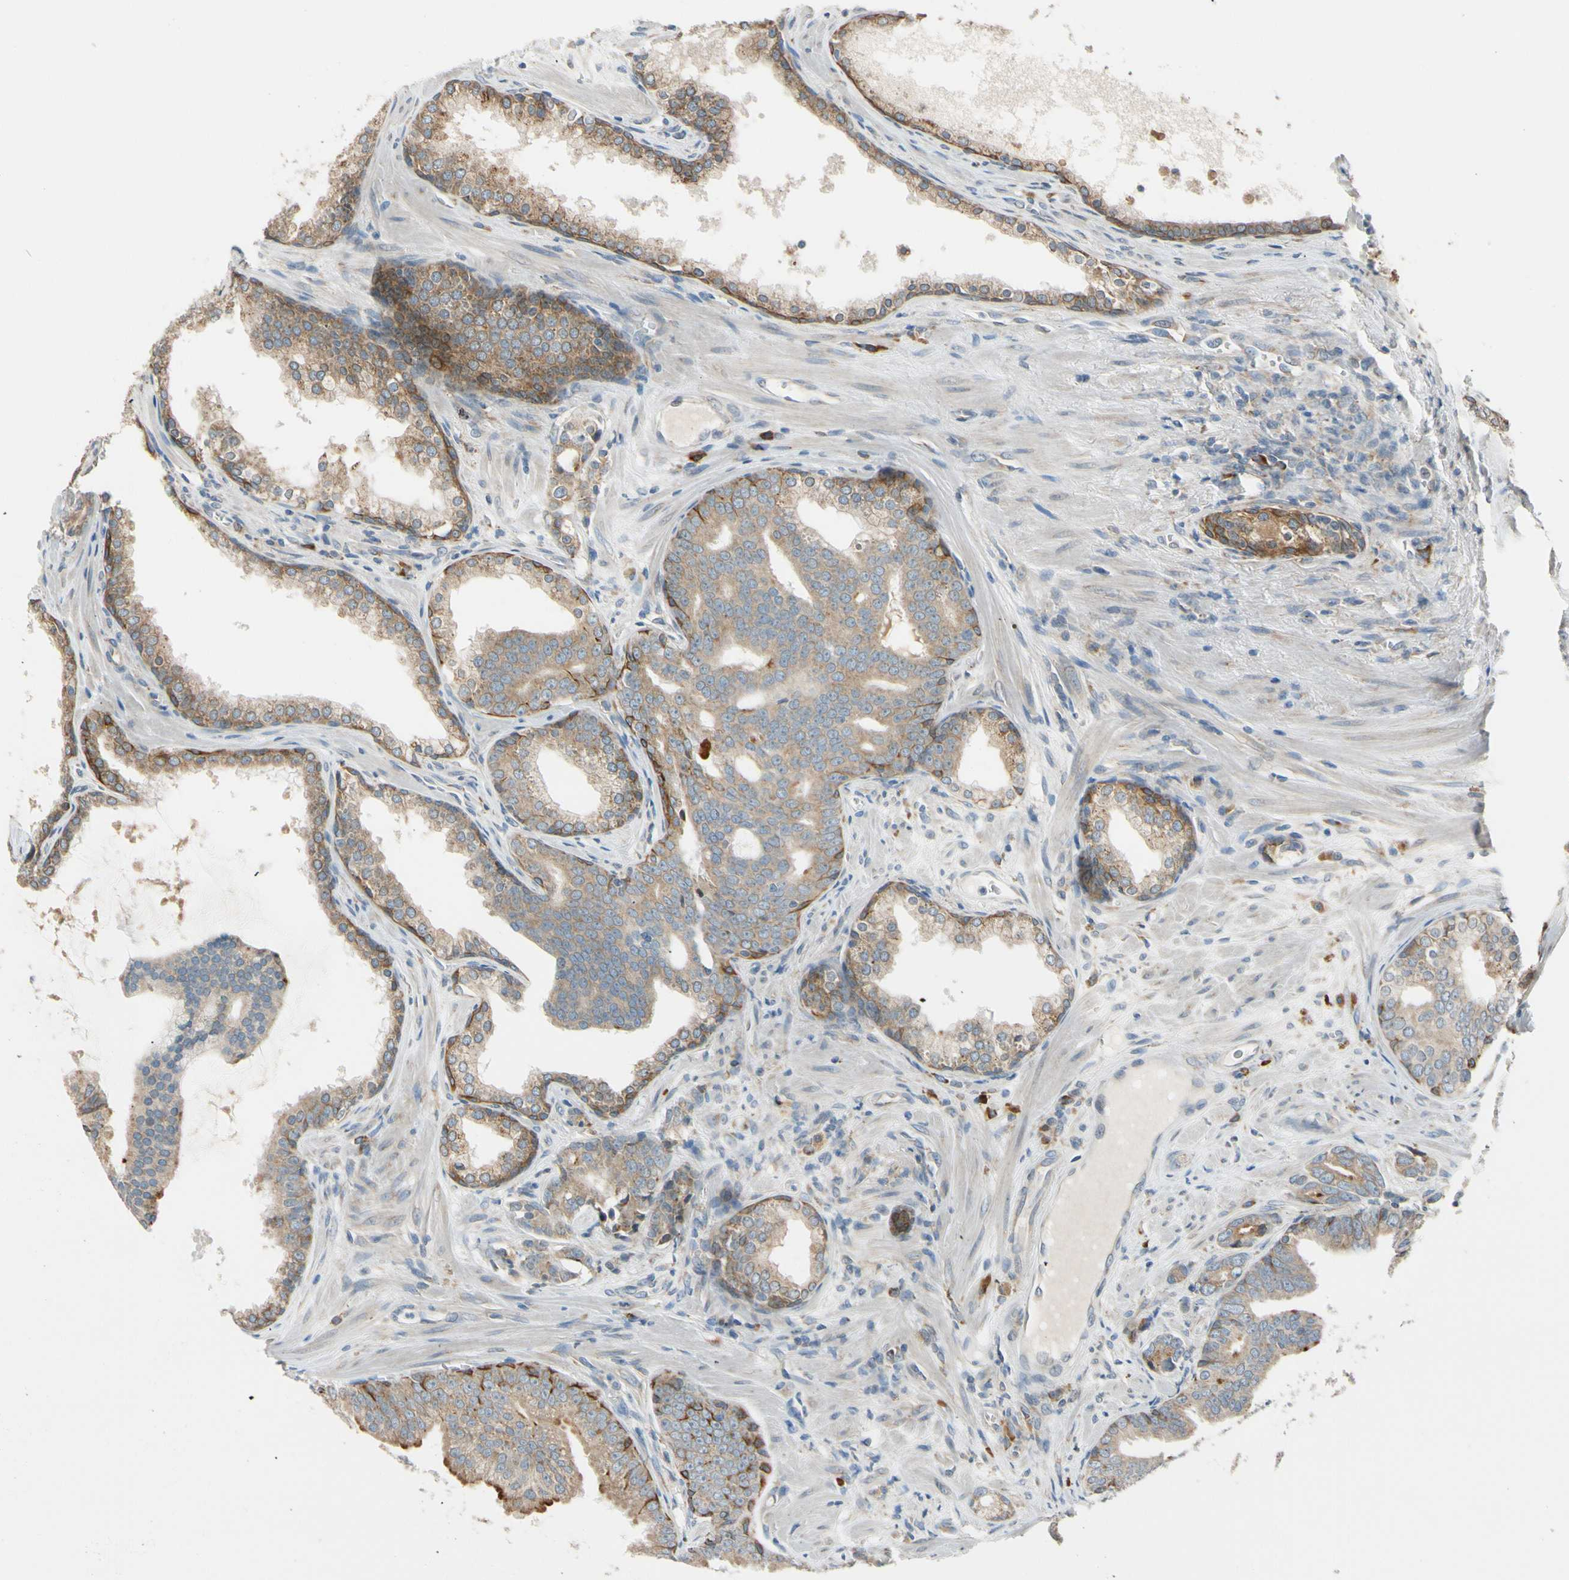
{"staining": {"intensity": "moderate", "quantity": "25%-75%", "location": "cytoplasmic/membranous"}, "tissue": "prostate cancer", "cell_type": "Tumor cells", "image_type": "cancer", "snomed": [{"axis": "morphology", "description": "Adenocarcinoma, Low grade"}, {"axis": "topography", "description": "Prostate"}], "caption": "About 25%-75% of tumor cells in human low-grade adenocarcinoma (prostate) exhibit moderate cytoplasmic/membranous protein expression as visualized by brown immunohistochemical staining.", "gene": "RPN2", "patient": {"sex": "male", "age": 58}}